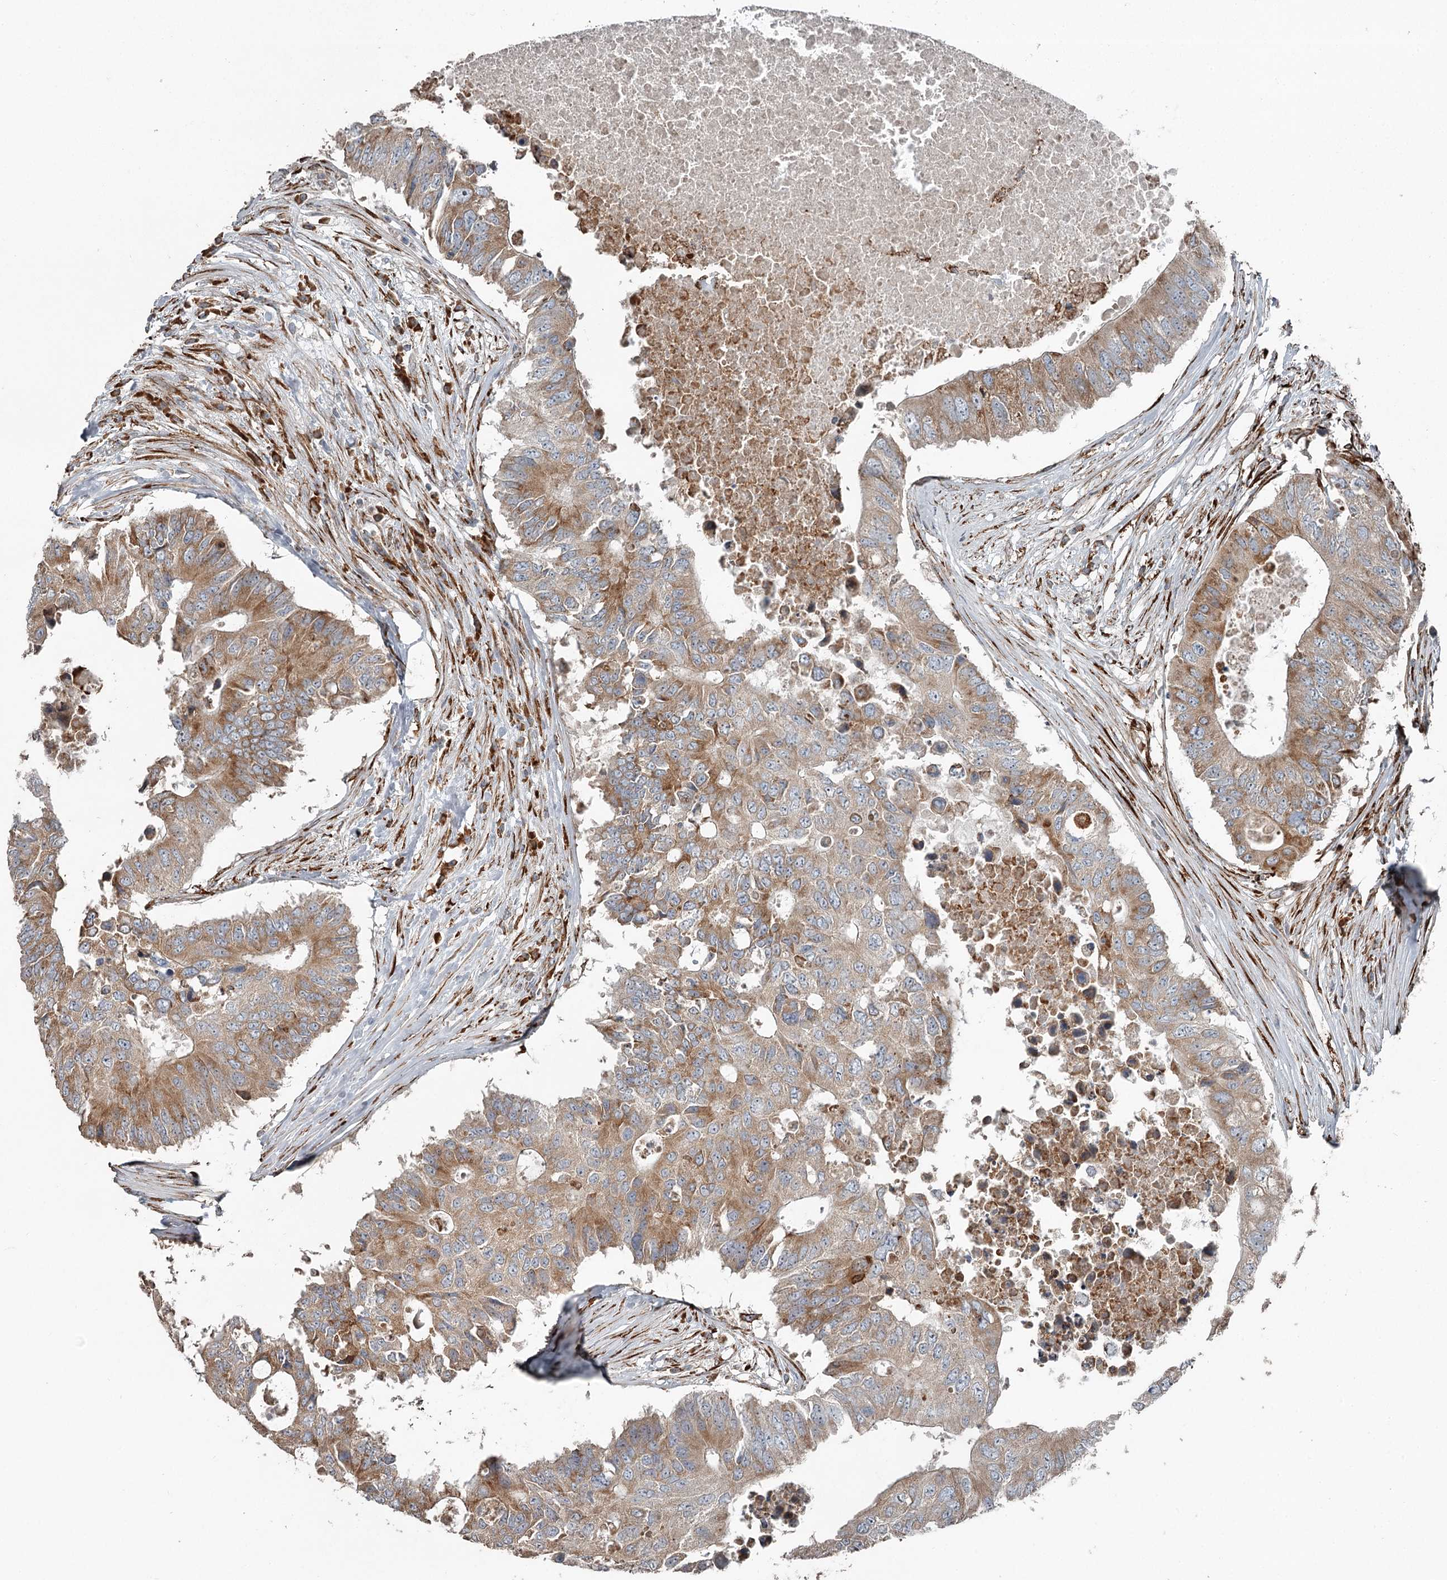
{"staining": {"intensity": "moderate", "quantity": ">75%", "location": "cytoplasmic/membranous"}, "tissue": "colorectal cancer", "cell_type": "Tumor cells", "image_type": "cancer", "snomed": [{"axis": "morphology", "description": "Adenocarcinoma, NOS"}, {"axis": "topography", "description": "Colon"}], "caption": "This is a histology image of immunohistochemistry staining of adenocarcinoma (colorectal), which shows moderate positivity in the cytoplasmic/membranous of tumor cells.", "gene": "RASSF8", "patient": {"sex": "male", "age": 71}}